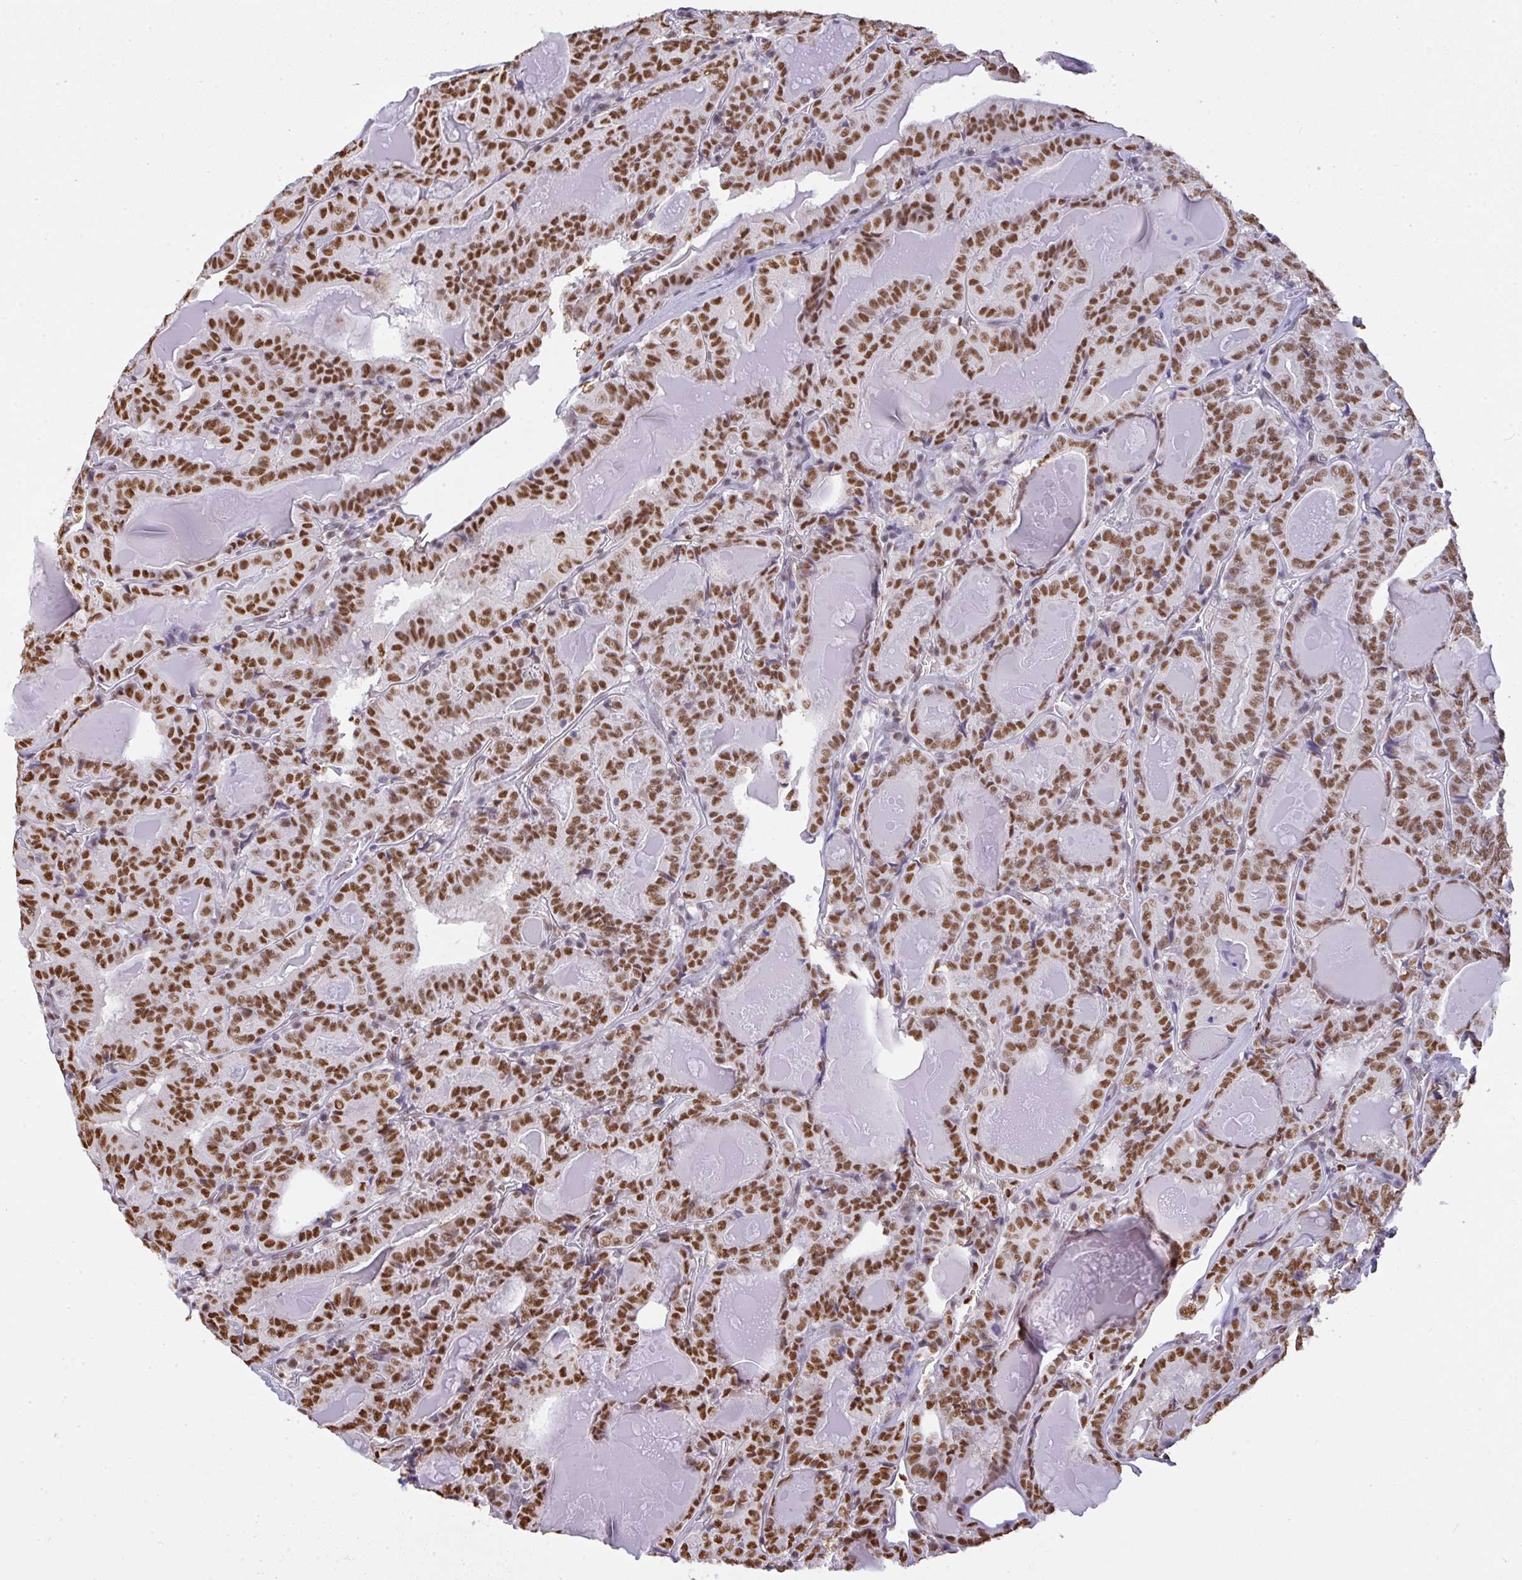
{"staining": {"intensity": "moderate", "quantity": ">75%", "location": "nuclear"}, "tissue": "thyroid cancer", "cell_type": "Tumor cells", "image_type": "cancer", "snomed": [{"axis": "morphology", "description": "Papillary adenocarcinoma, NOS"}, {"axis": "topography", "description": "Thyroid gland"}], "caption": "About >75% of tumor cells in thyroid cancer (papillary adenocarcinoma) reveal moderate nuclear protein expression as visualized by brown immunohistochemical staining.", "gene": "BBX", "patient": {"sex": "female", "age": 72}}